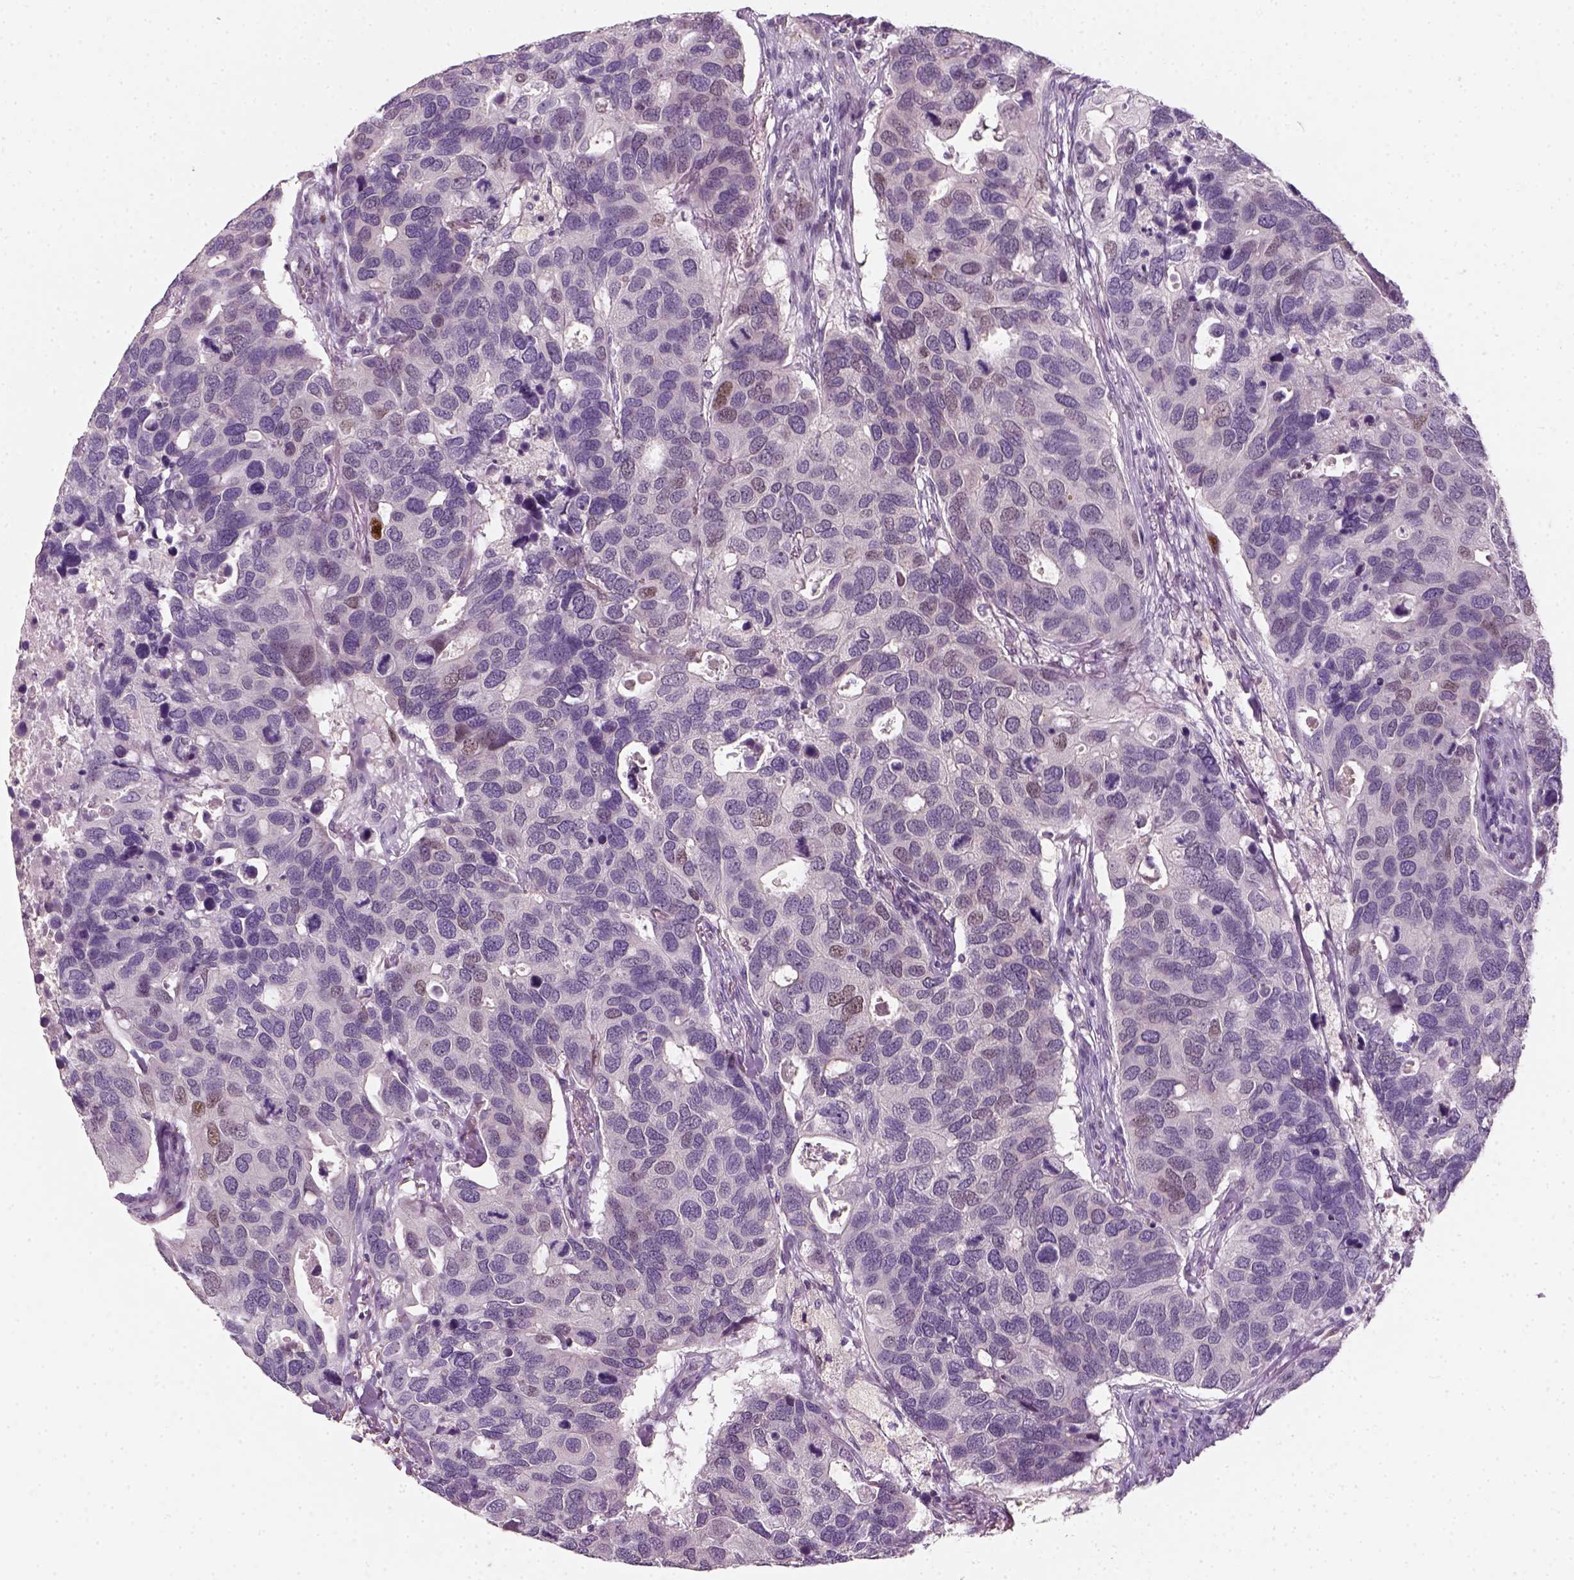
{"staining": {"intensity": "weak", "quantity": "<25%", "location": "nuclear"}, "tissue": "breast cancer", "cell_type": "Tumor cells", "image_type": "cancer", "snomed": [{"axis": "morphology", "description": "Duct carcinoma"}, {"axis": "topography", "description": "Breast"}], "caption": "Protein analysis of breast cancer (infiltrating ductal carcinoma) exhibits no significant expression in tumor cells.", "gene": "TP53", "patient": {"sex": "female", "age": 83}}